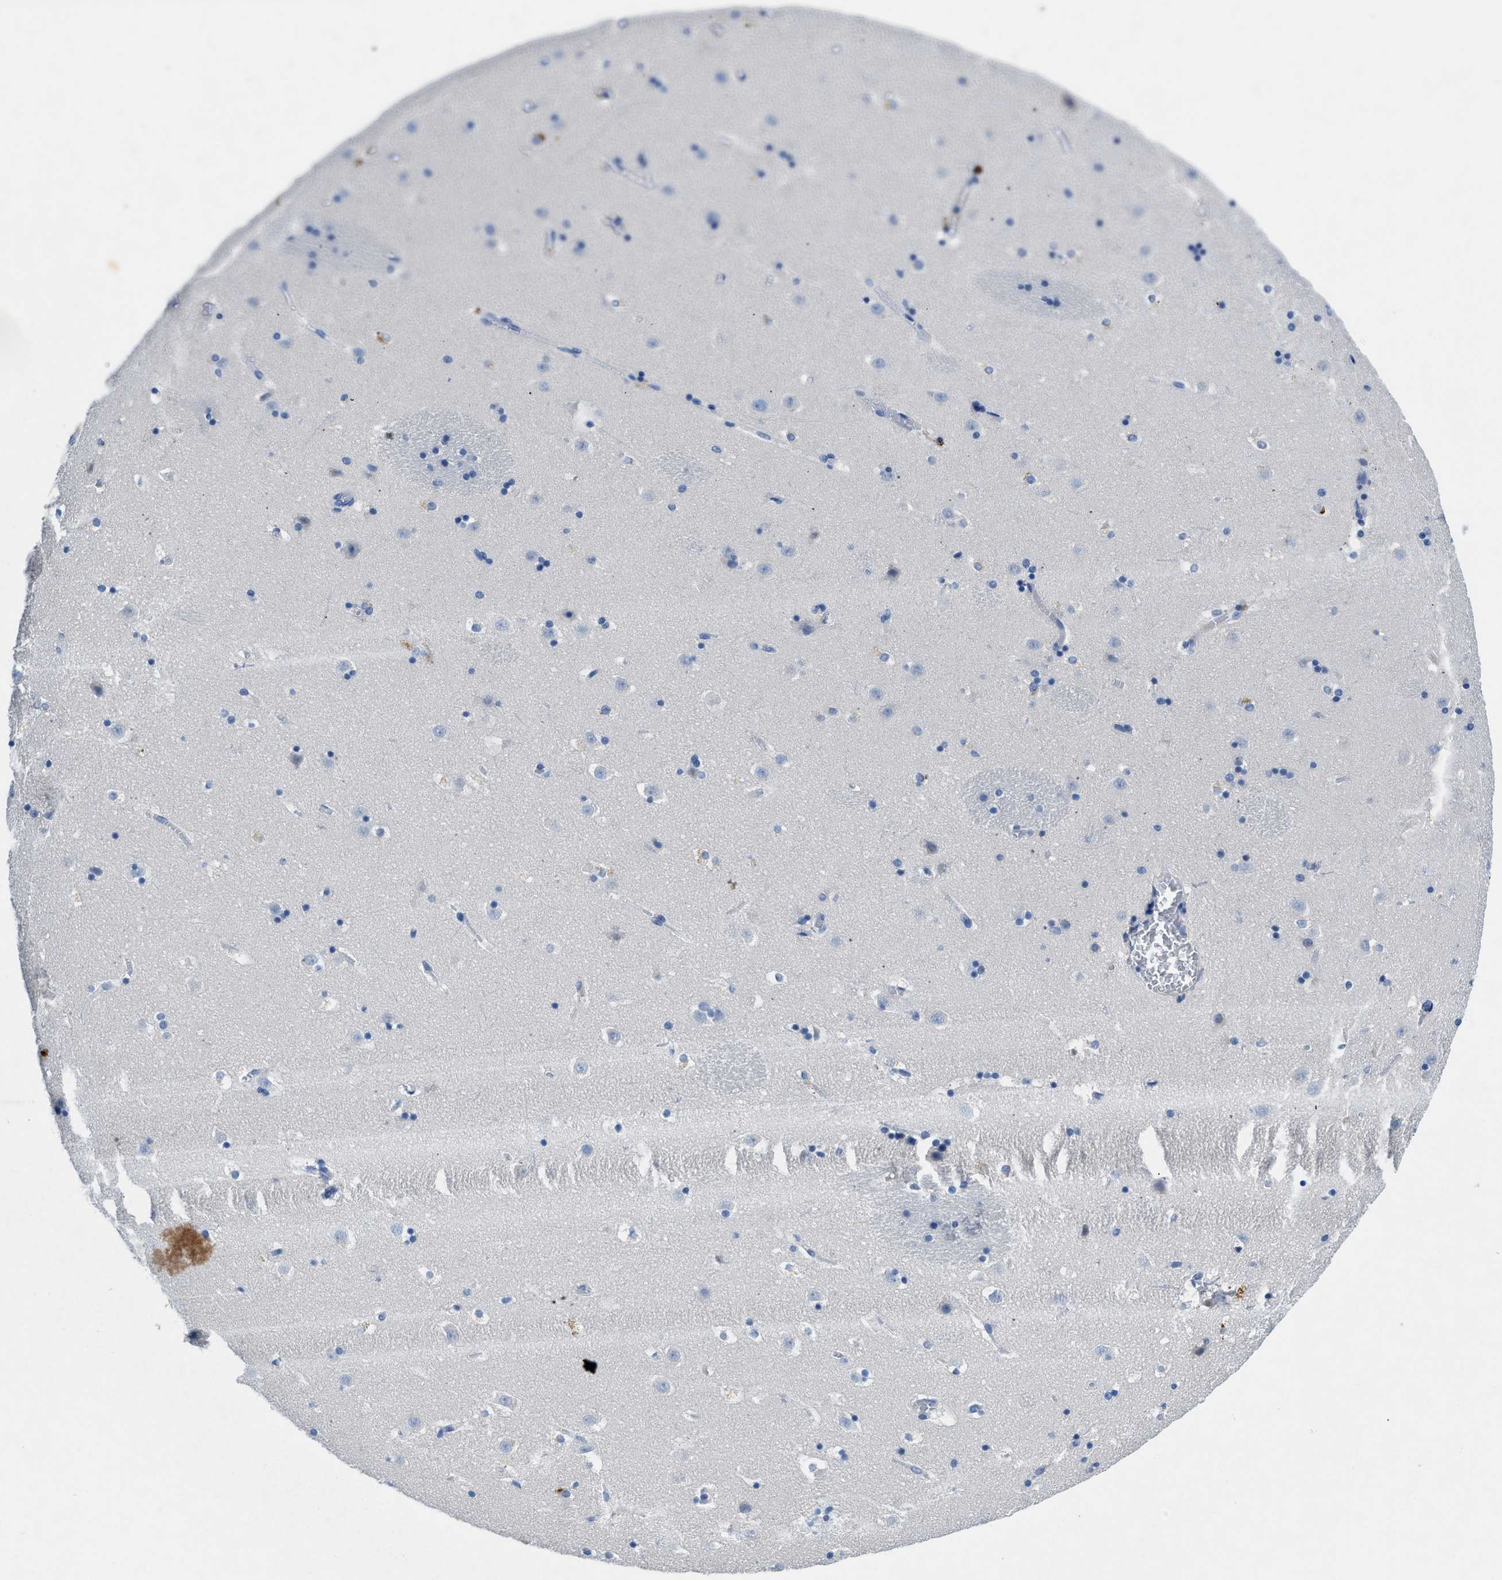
{"staining": {"intensity": "strong", "quantity": "<25%", "location": "cytoplasmic/membranous"}, "tissue": "caudate", "cell_type": "Glial cells", "image_type": "normal", "snomed": [{"axis": "morphology", "description": "Normal tissue, NOS"}, {"axis": "topography", "description": "Lateral ventricle wall"}], "caption": "IHC (DAB) staining of normal human caudate shows strong cytoplasmic/membranous protein expression in about <25% of glial cells. (DAB IHC with brightfield microscopy, high magnification).", "gene": "SPEG", "patient": {"sex": "male", "age": 45}}